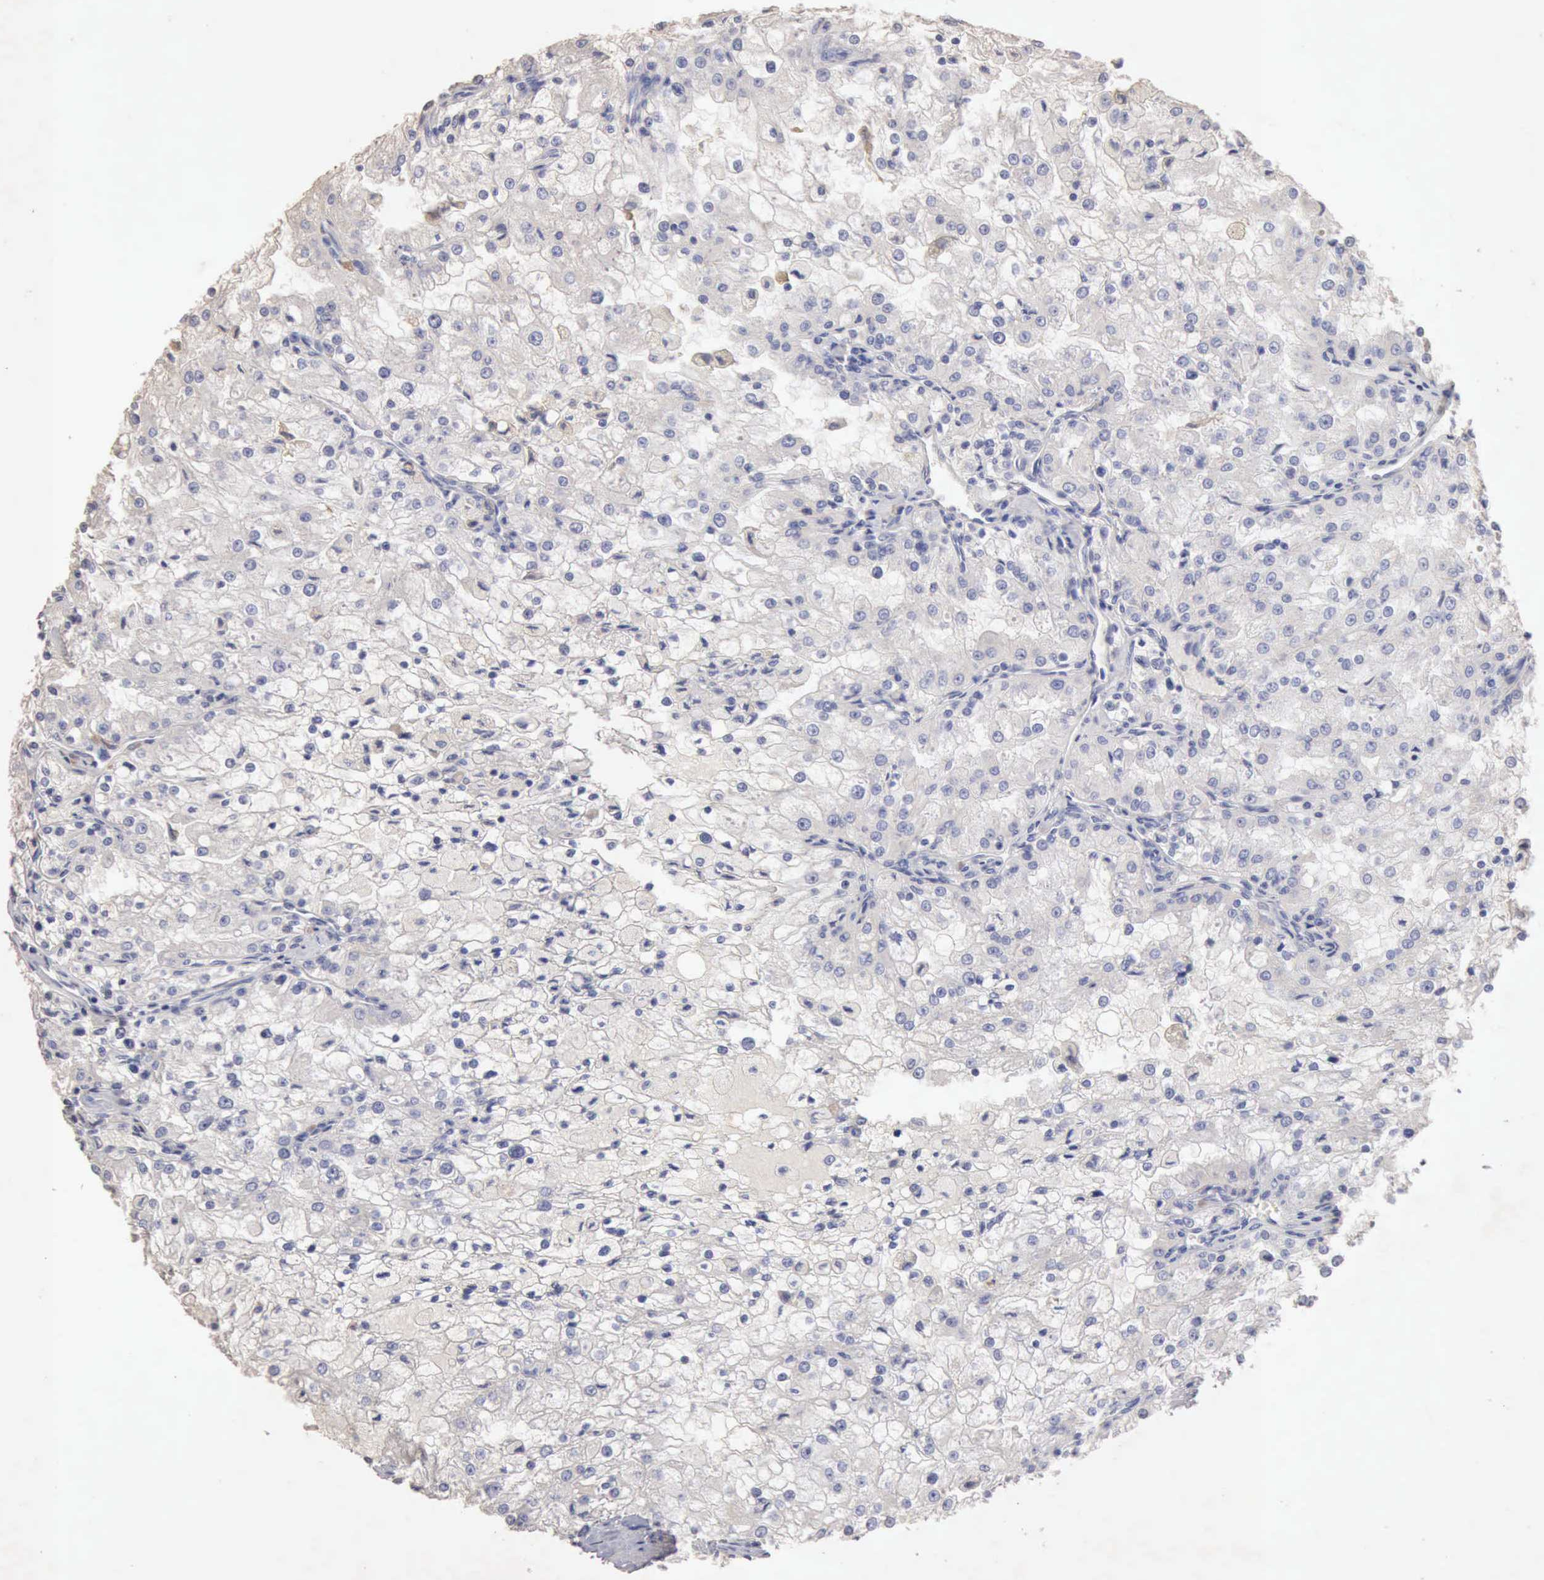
{"staining": {"intensity": "negative", "quantity": "none", "location": "none"}, "tissue": "renal cancer", "cell_type": "Tumor cells", "image_type": "cancer", "snomed": [{"axis": "morphology", "description": "Adenocarcinoma, NOS"}, {"axis": "topography", "description": "Kidney"}], "caption": "This is an immunohistochemistry image of human renal adenocarcinoma. There is no staining in tumor cells.", "gene": "KRT6B", "patient": {"sex": "female", "age": 74}}